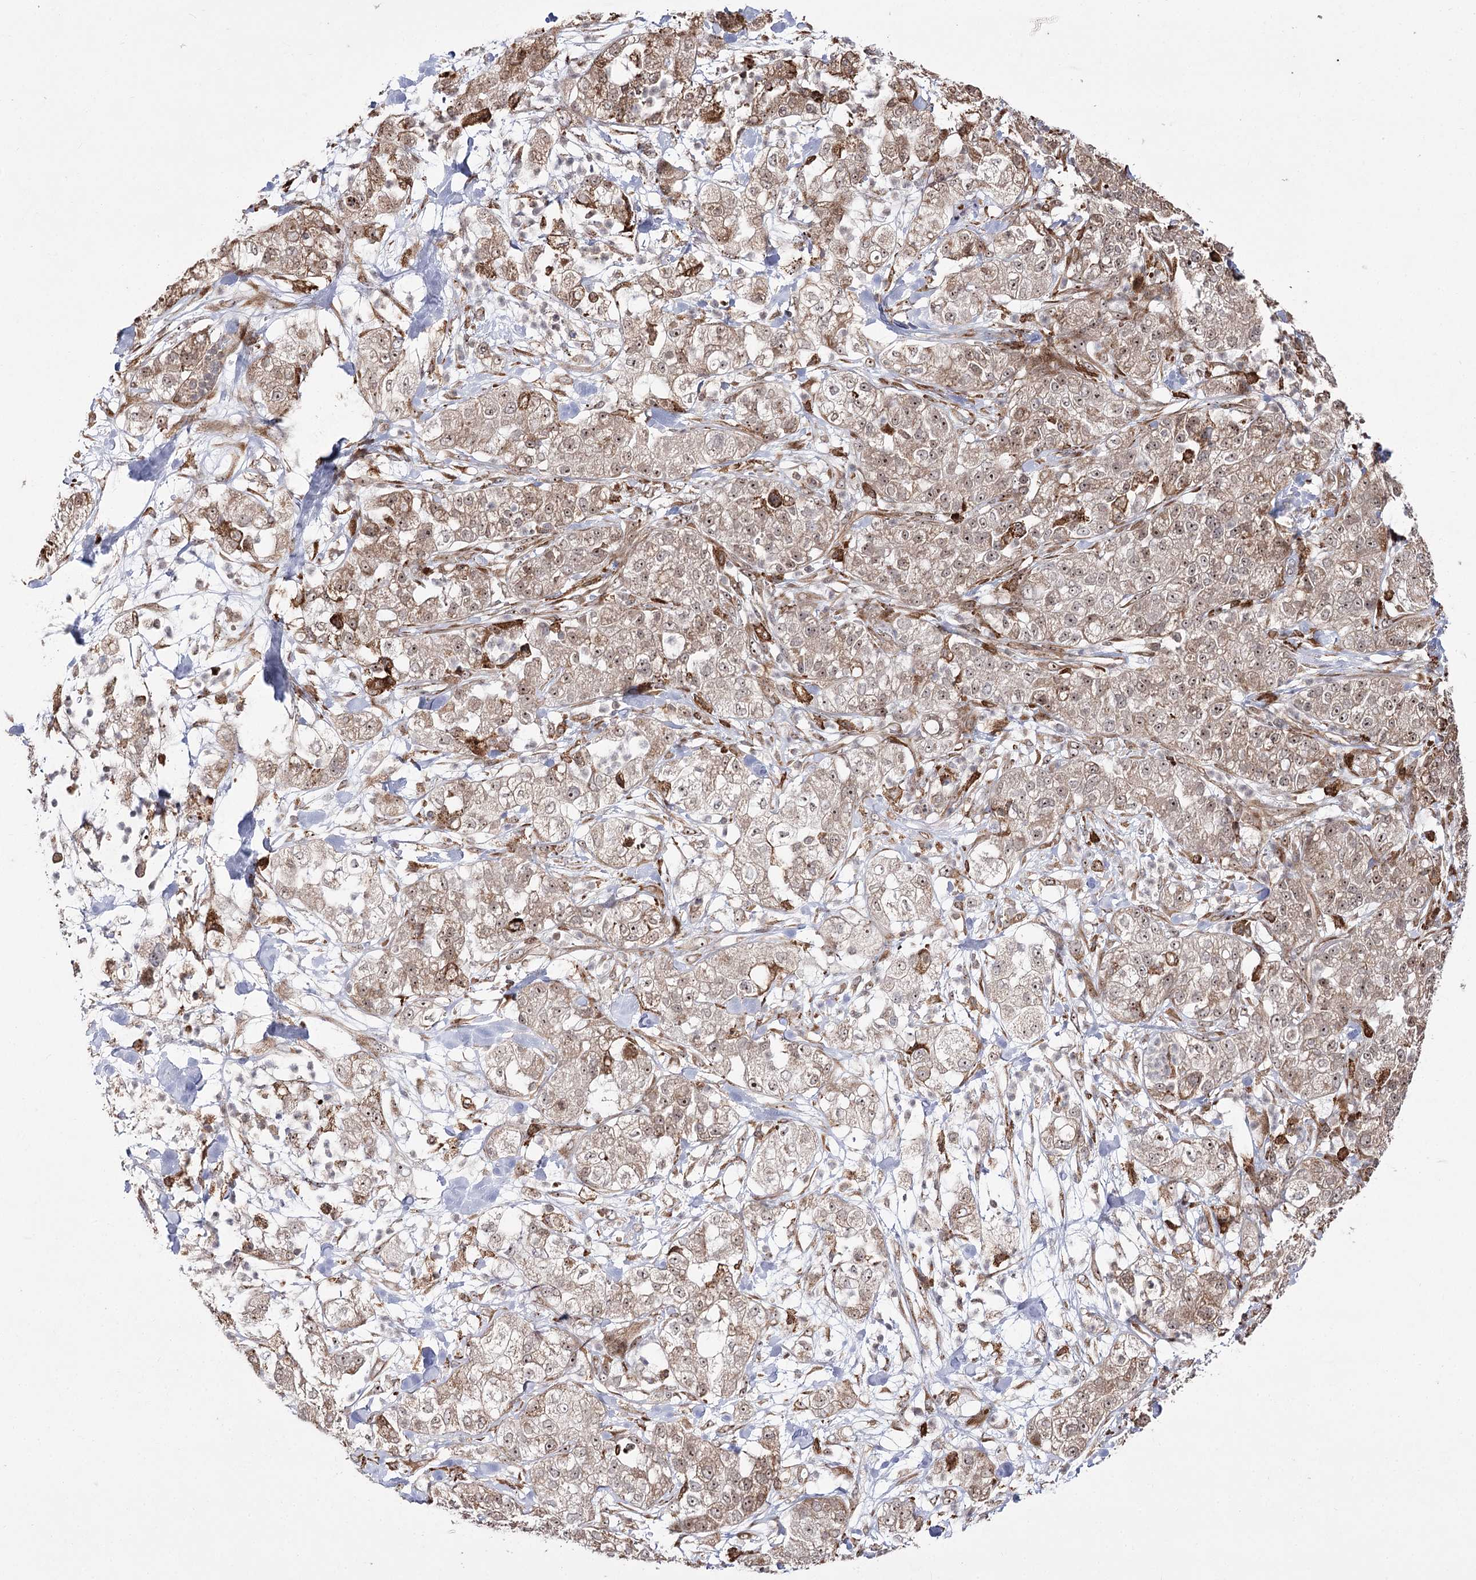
{"staining": {"intensity": "weak", "quantity": ">75%", "location": "cytoplasmic/membranous,nuclear"}, "tissue": "pancreatic cancer", "cell_type": "Tumor cells", "image_type": "cancer", "snomed": [{"axis": "morphology", "description": "Adenocarcinoma, NOS"}, {"axis": "topography", "description": "Pancreas"}], "caption": "Immunohistochemistry micrograph of human pancreatic adenocarcinoma stained for a protein (brown), which displays low levels of weak cytoplasmic/membranous and nuclear staining in about >75% of tumor cells.", "gene": "FANCL", "patient": {"sex": "female", "age": 78}}